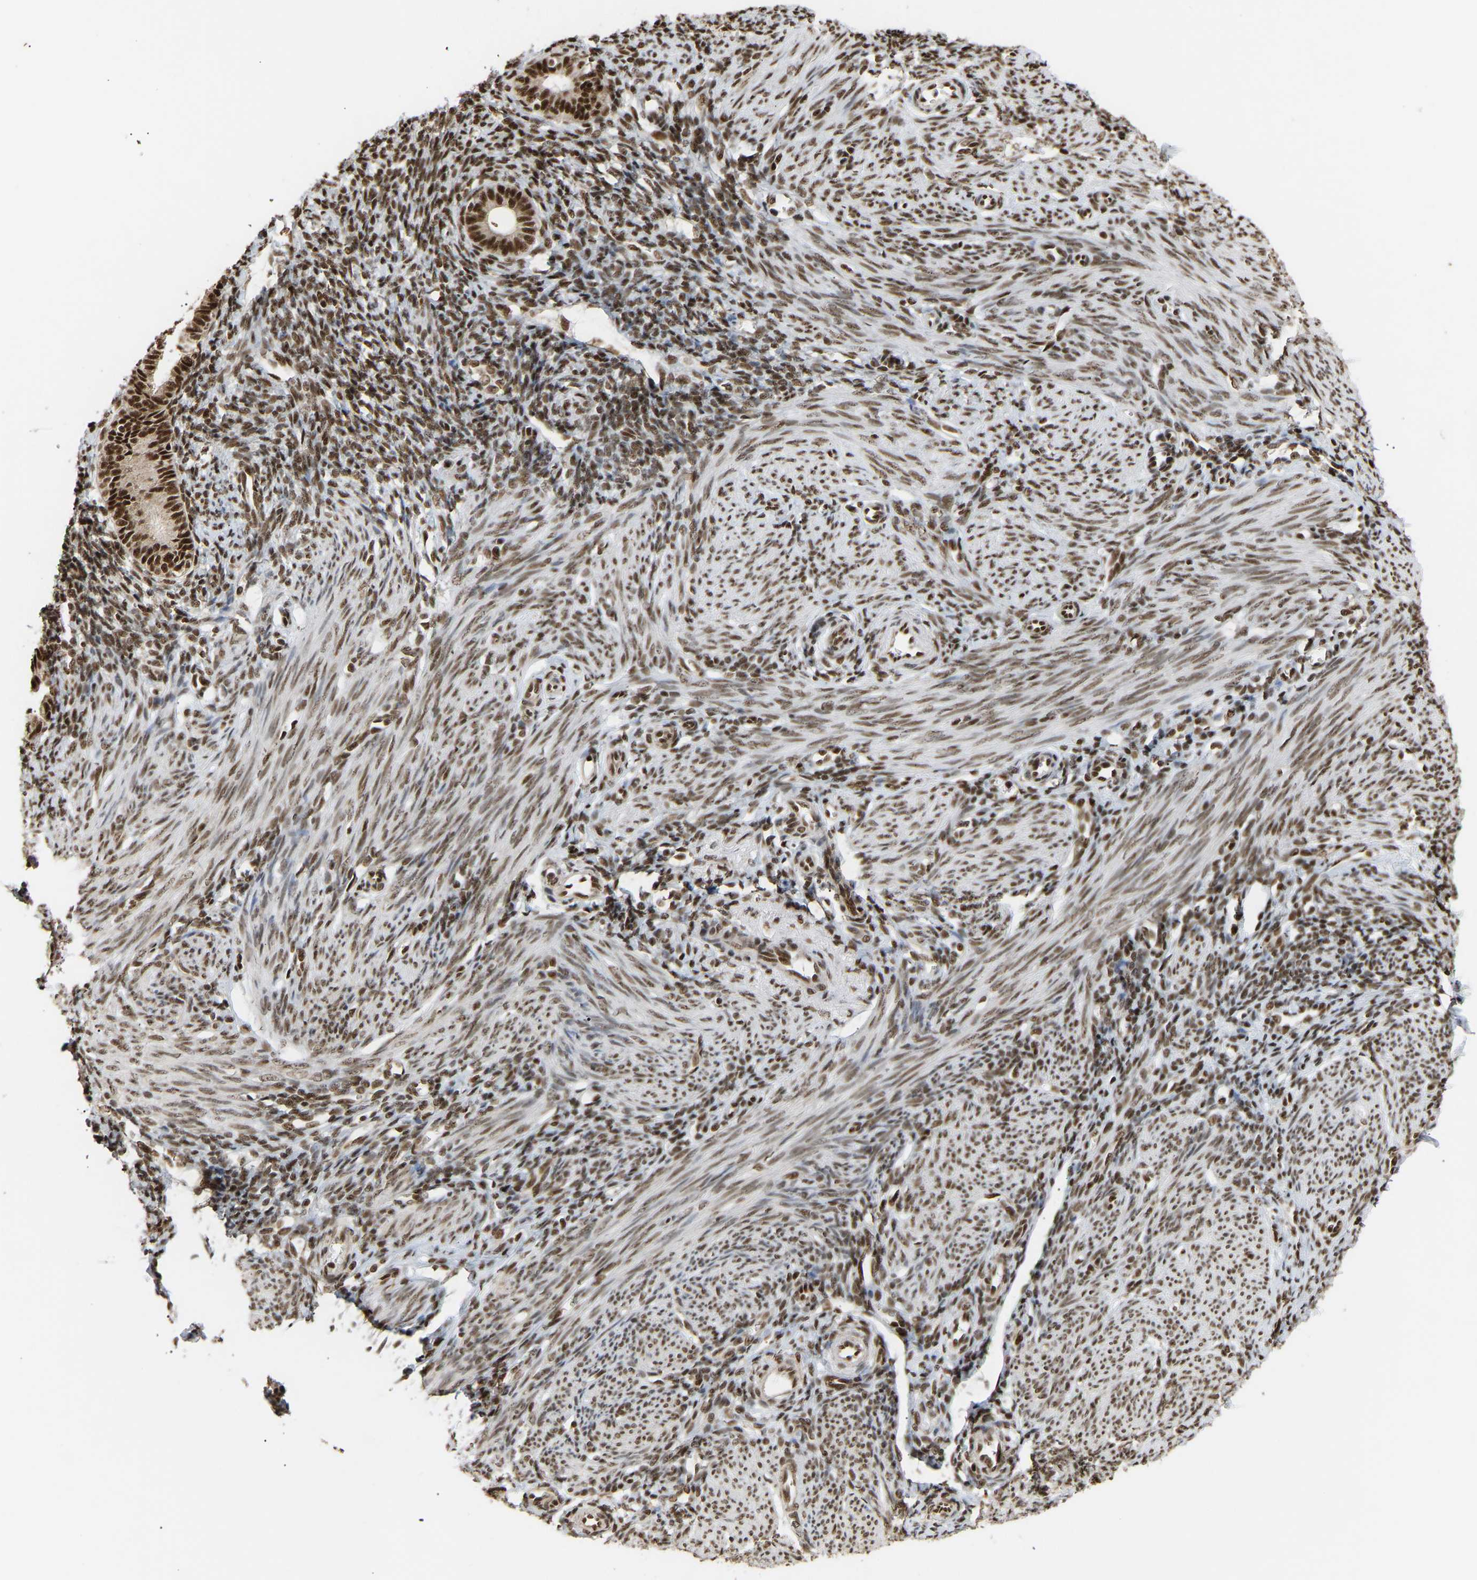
{"staining": {"intensity": "strong", "quantity": ">75%", "location": "nuclear"}, "tissue": "endometrium", "cell_type": "Cells in endometrial stroma", "image_type": "normal", "snomed": [{"axis": "morphology", "description": "Normal tissue, NOS"}, {"axis": "morphology", "description": "Adenocarcinoma, NOS"}, {"axis": "topography", "description": "Endometrium"}], "caption": "Brown immunohistochemical staining in benign endometrium shows strong nuclear positivity in approximately >75% of cells in endometrial stroma. The staining was performed using DAB to visualize the protein expression in brown, while the nuclei were stained in blue with hematoxylin (Magnification: 20x).", "gene": "ALYREF", "patient": {"sex": "female", "age": 57}}